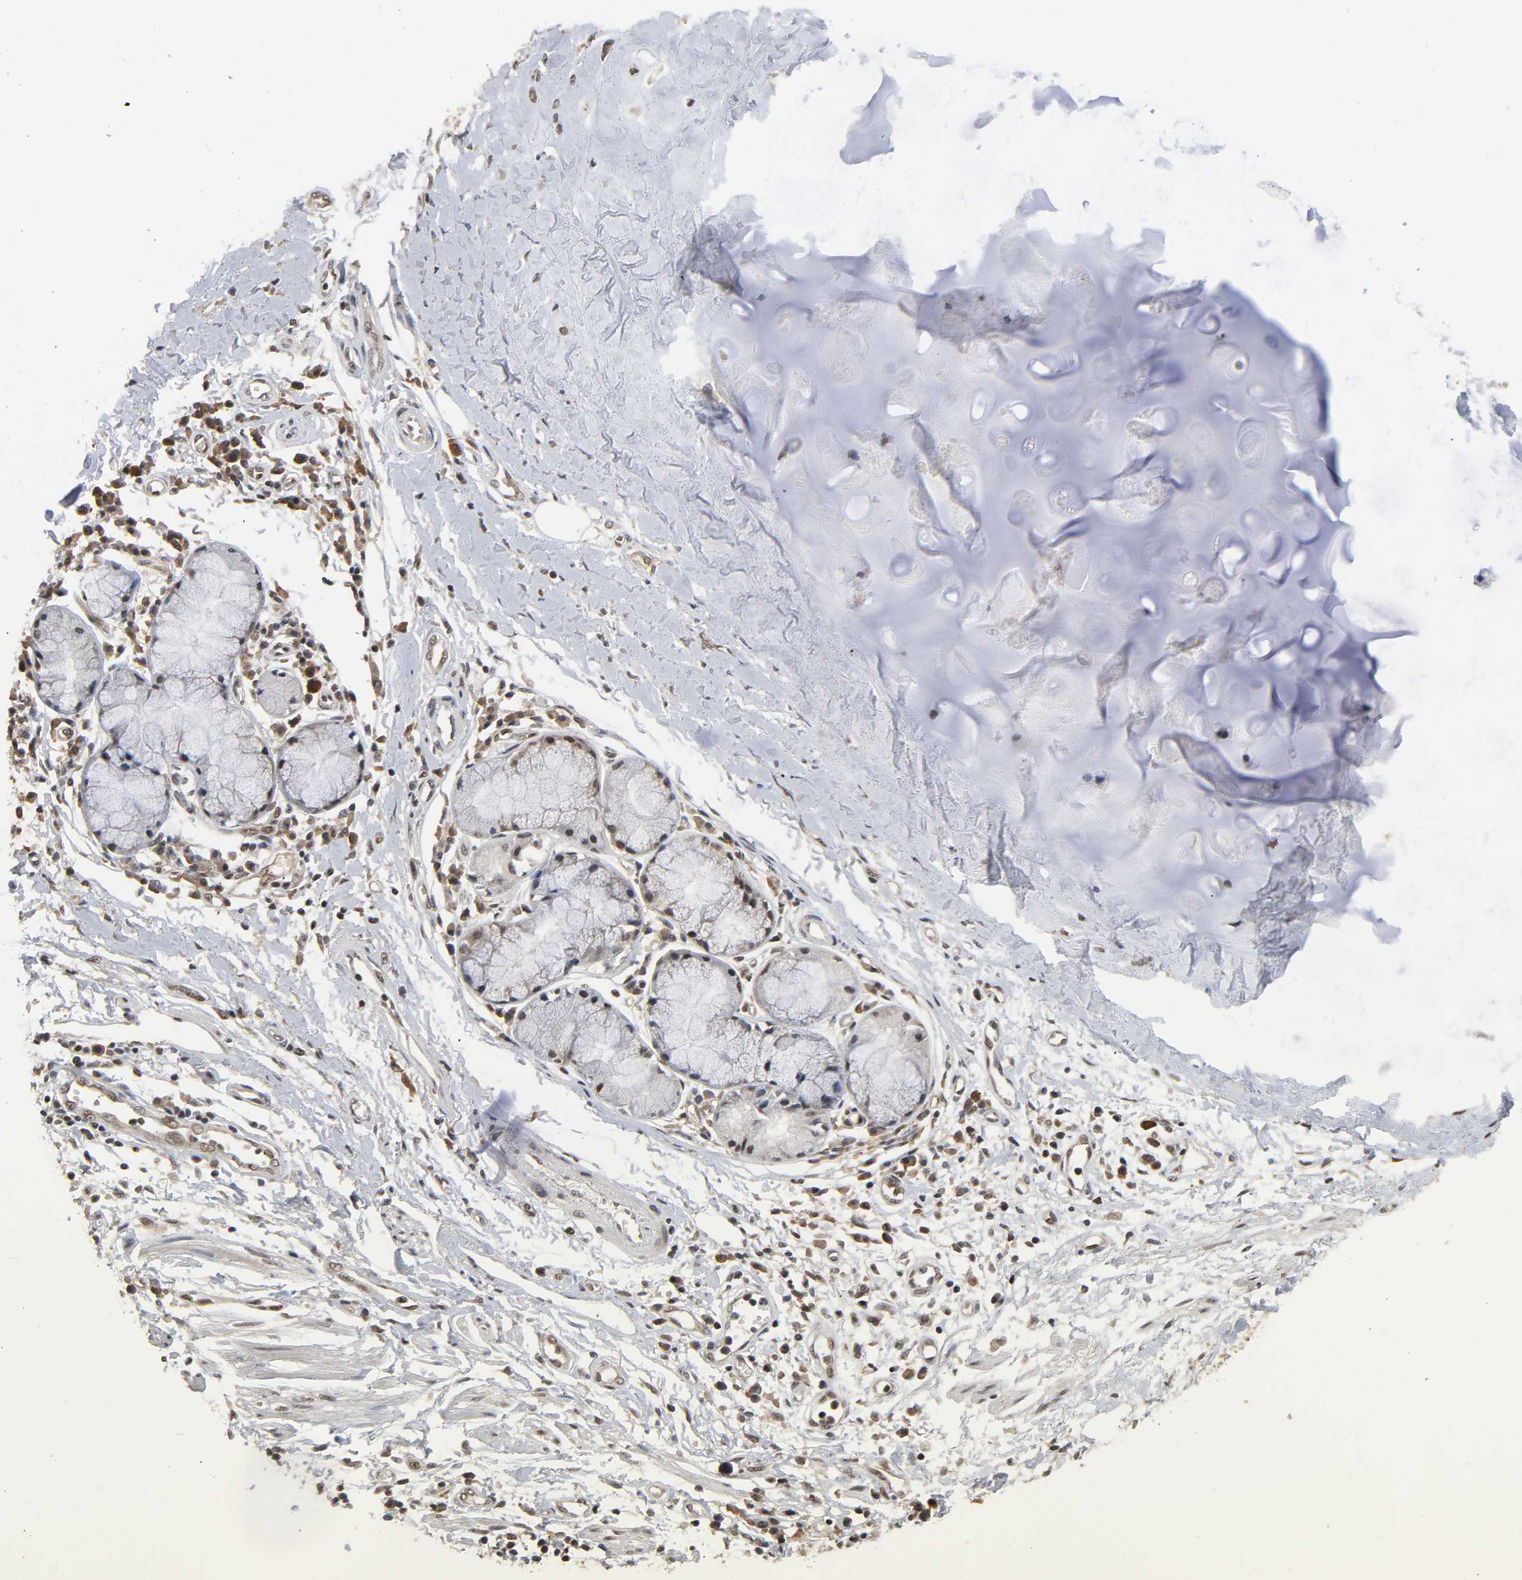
{"staining": {"intensity": "strong", "quantity": ">75%", "location": "nuclear"}, "tissue": "adipose tissue", "cell_type": "Adipocytes", "image_type": "normal", "snomed": [{"axis": "morphology", "description": "Normal tissue, NOS"}, {"axis": "morphology", "description": "Adenocarcinoma, NOS"}, {"axis": "topography", "description": "Cartilage tissue"}, {"axis": "topography", "description": "Bronchus"}, {"axis": "topography", "description": "Lung"}], "caption": "Human adipose tissue stained with a brown dye exhibits strong nuclear positive expression in about >75% of adipocytes.", "gene": "ZNF384", "patient": {"sex": "female", "age": 67}}